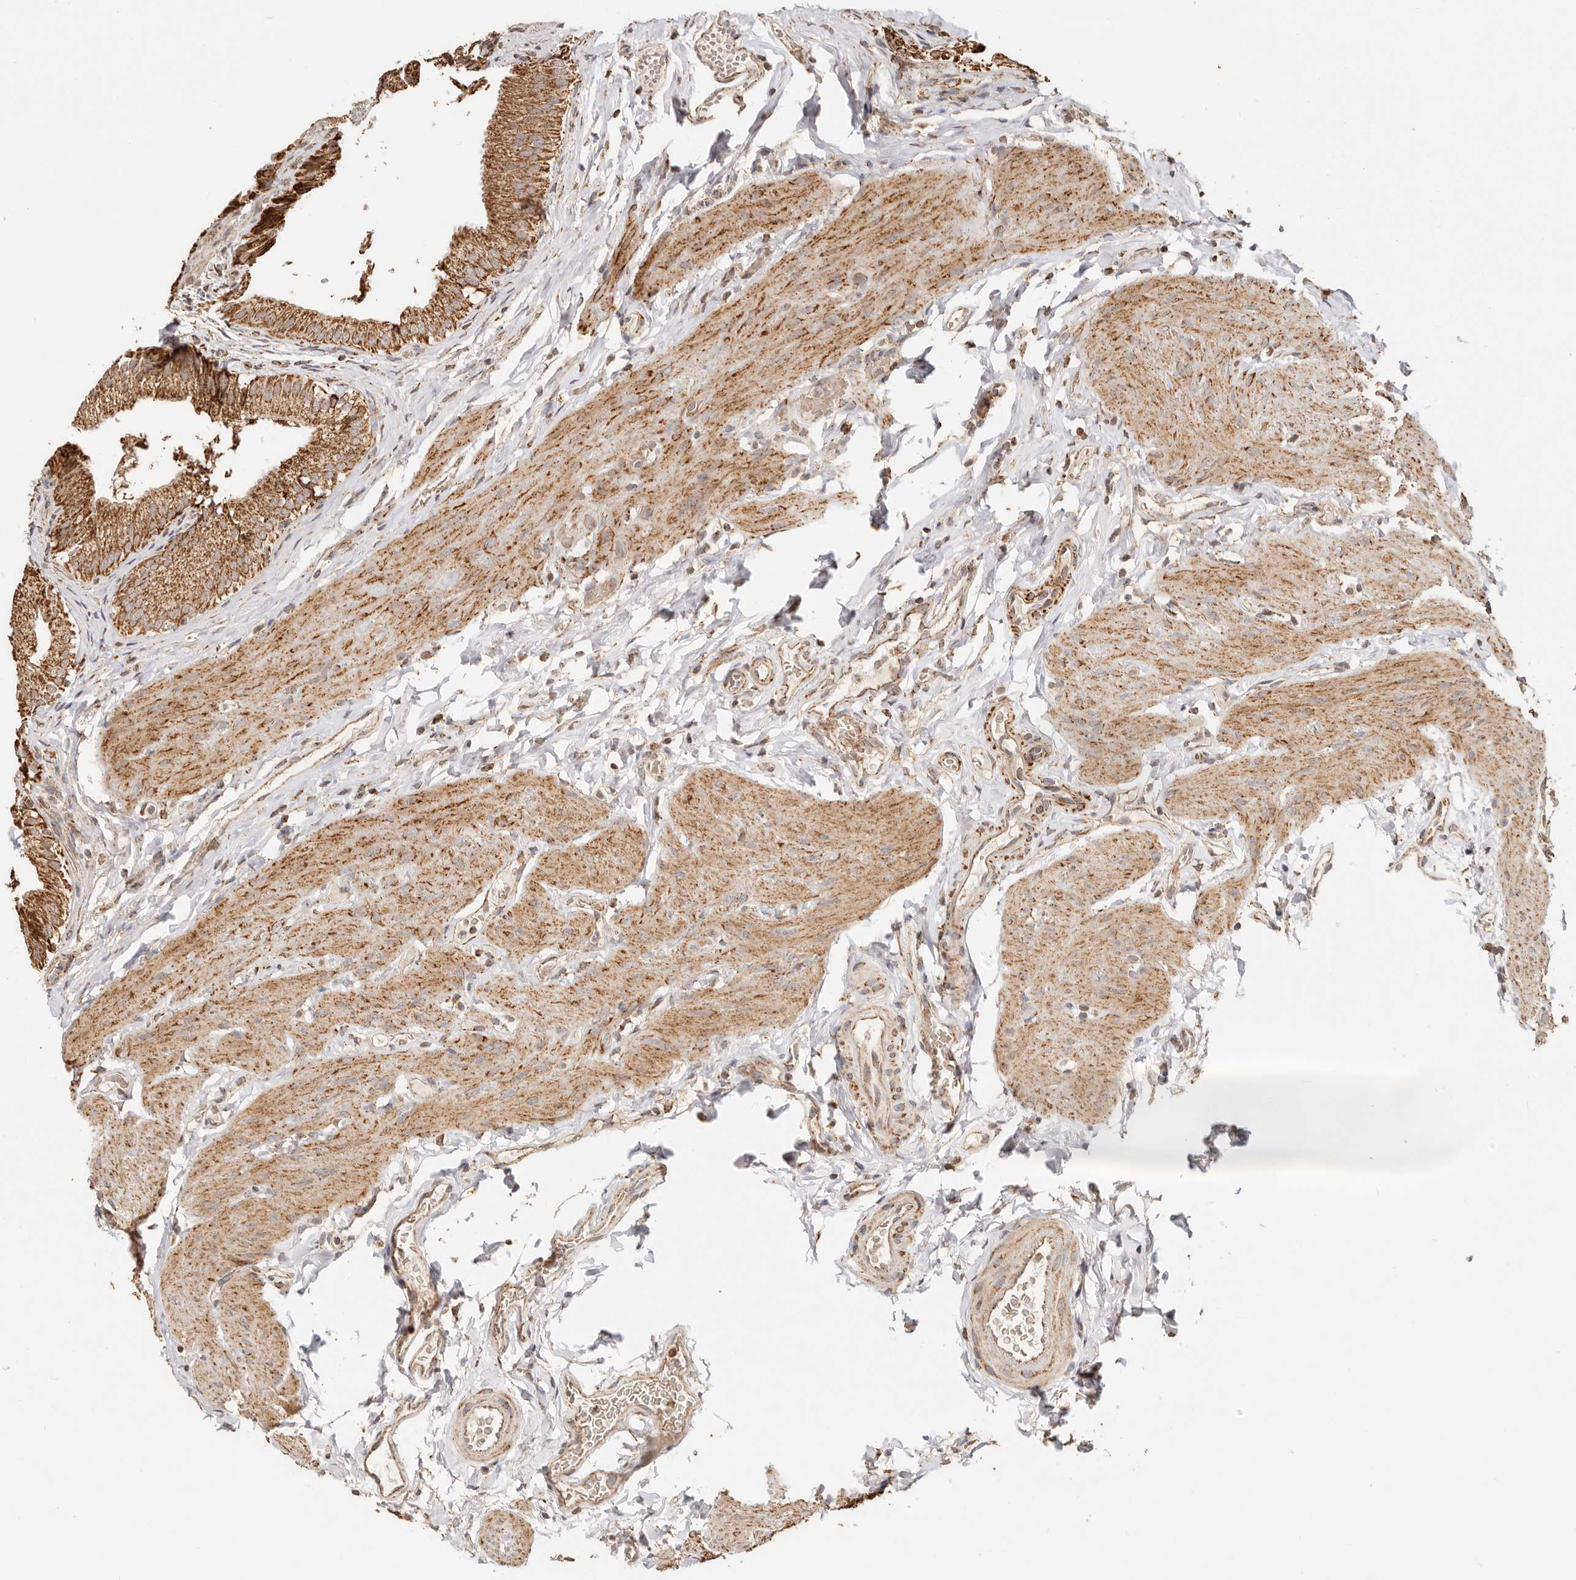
{"staining": {"intensity": "strong", "quantity": ">75%", "location": "cytoplasmic/membranous"}, "tissue": "gallbladder", "cell_type": "Glandular cells", "image_type": "normal", "snomed": [{"axis": "morphology", "description": "Normal tissue, NOS"}, {"axis": "topography", "description": "Gallbladder"}], "caption": "IHC of unremarkable gallbladder reveals high levels of strong cytoplasmic/membranous staining in about >75% of glandular cells. (IHC, brightfield microscopy, high magnification).", "gene": "NDUFB11", "patient": {"sex": "female", "age": 30}}